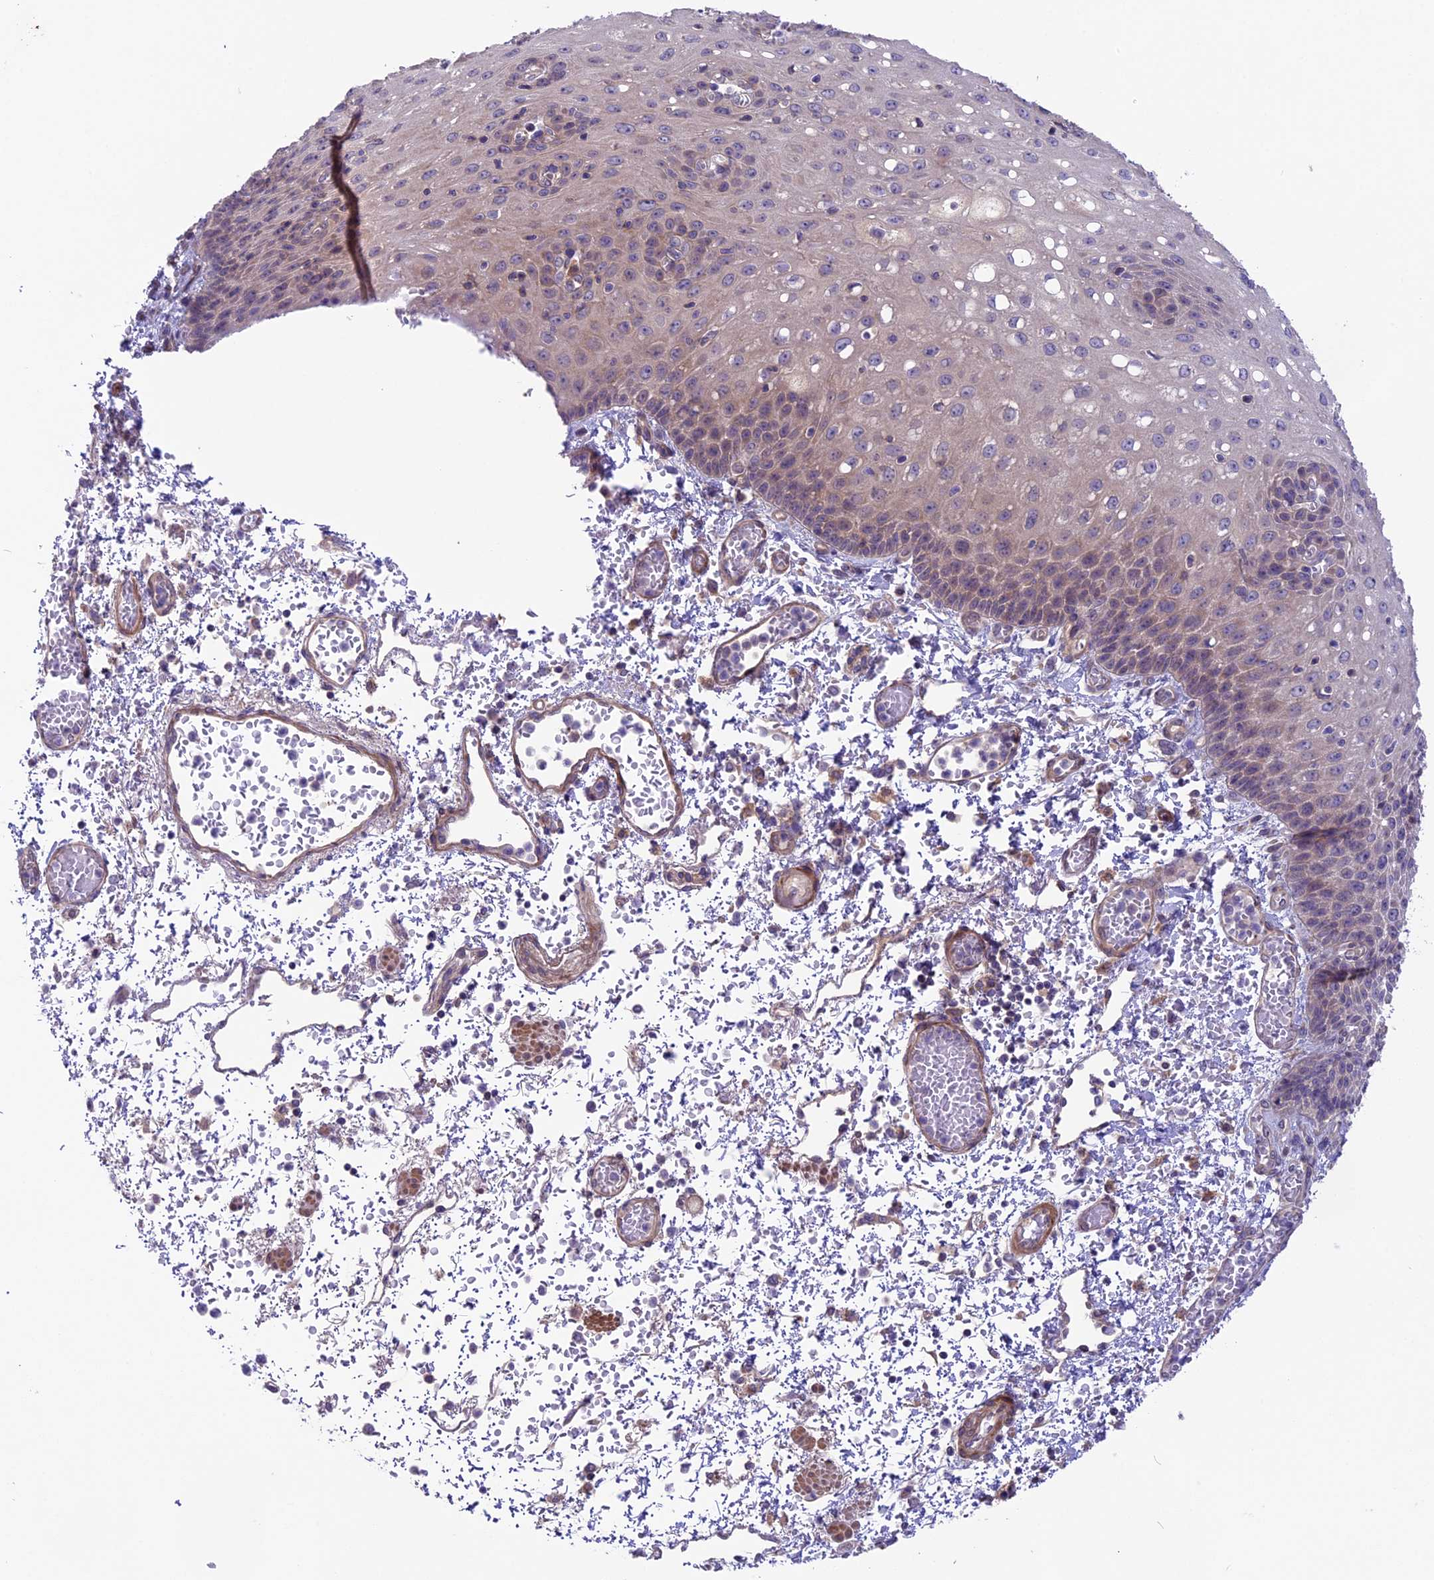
{"staining": {"intensity": "weak", "quantity": "<25%", "location": "cytoplasmic/membranous"}, "tissue": "esophagus", "cell_type": "Squamous epithelial cells", "image_type": "normal", "snomed": [{"axis": "morphology", "description": "Normal tissue, NOS"}, {"axis": "topography", "description": "Esophagus"}], "caption": "High magnification brightfield microscopy of benign esophagus stained with DAB (brown) and counterstained with hematoxylin (blue): squamous epithelial cells show no significant expression. (DAB (3,3'-diaminobenzidine) immunohistochemistry with hematoxylin counter stain).", "gene": "COG8", "patient": {"sex": "male", "age": 81}}